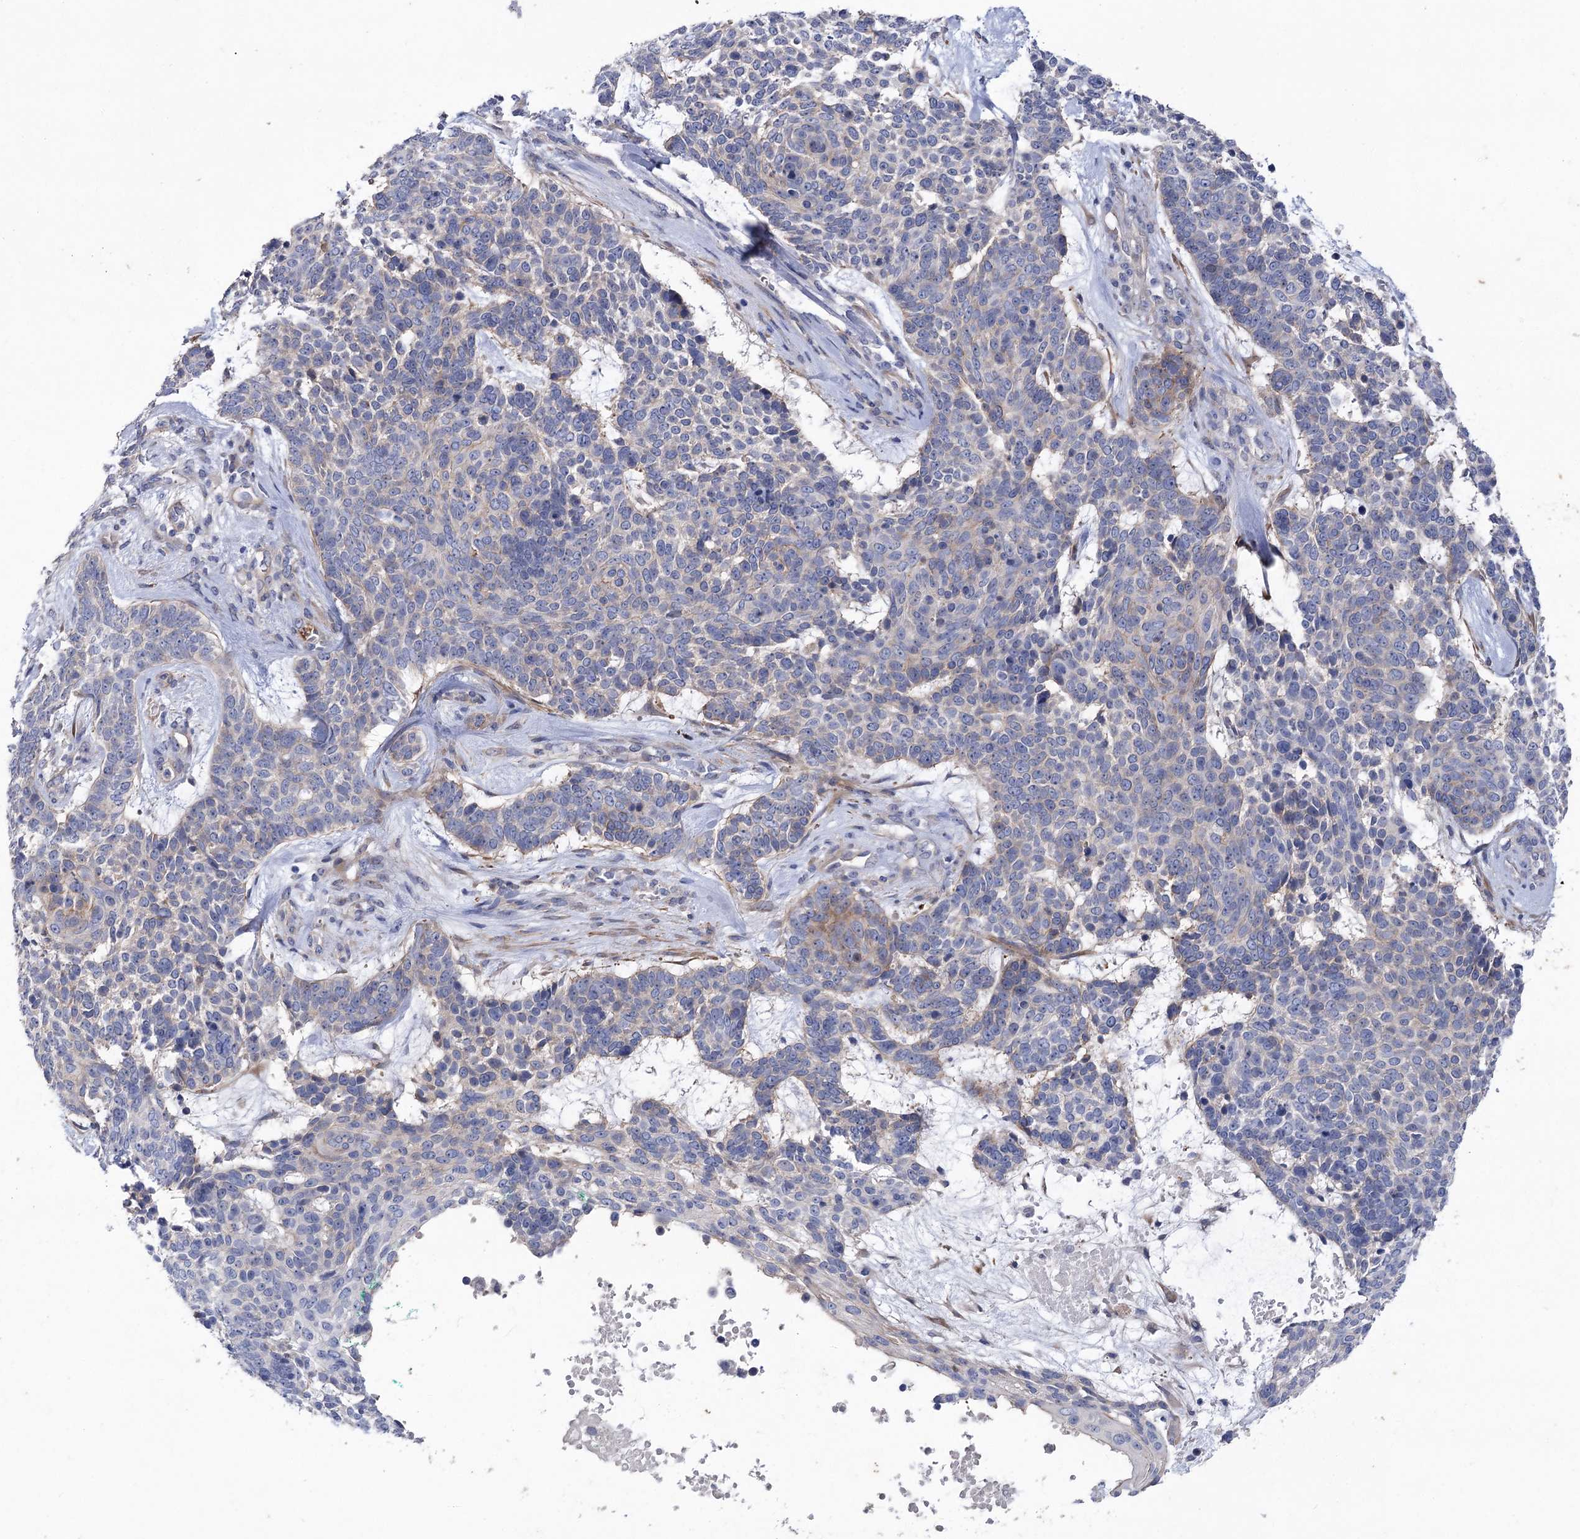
{"staining": {"intensity": "negative", "quantity": "none", "location": "none"}, "tissue": "skin cancer", "cell_type": "Tumor cells", "image_type": "cancer", "snomed": [{"axis": "morphology", "description": "Basal cell carcinoma"}, {"axis": "topography", "description": "Skin"}], "caption": "Tumor cells show no significant positivity in skin cancer (basal cell carcinoma).", "gene": "RDH16", "patient": {"sex": "female", "age": 81}}